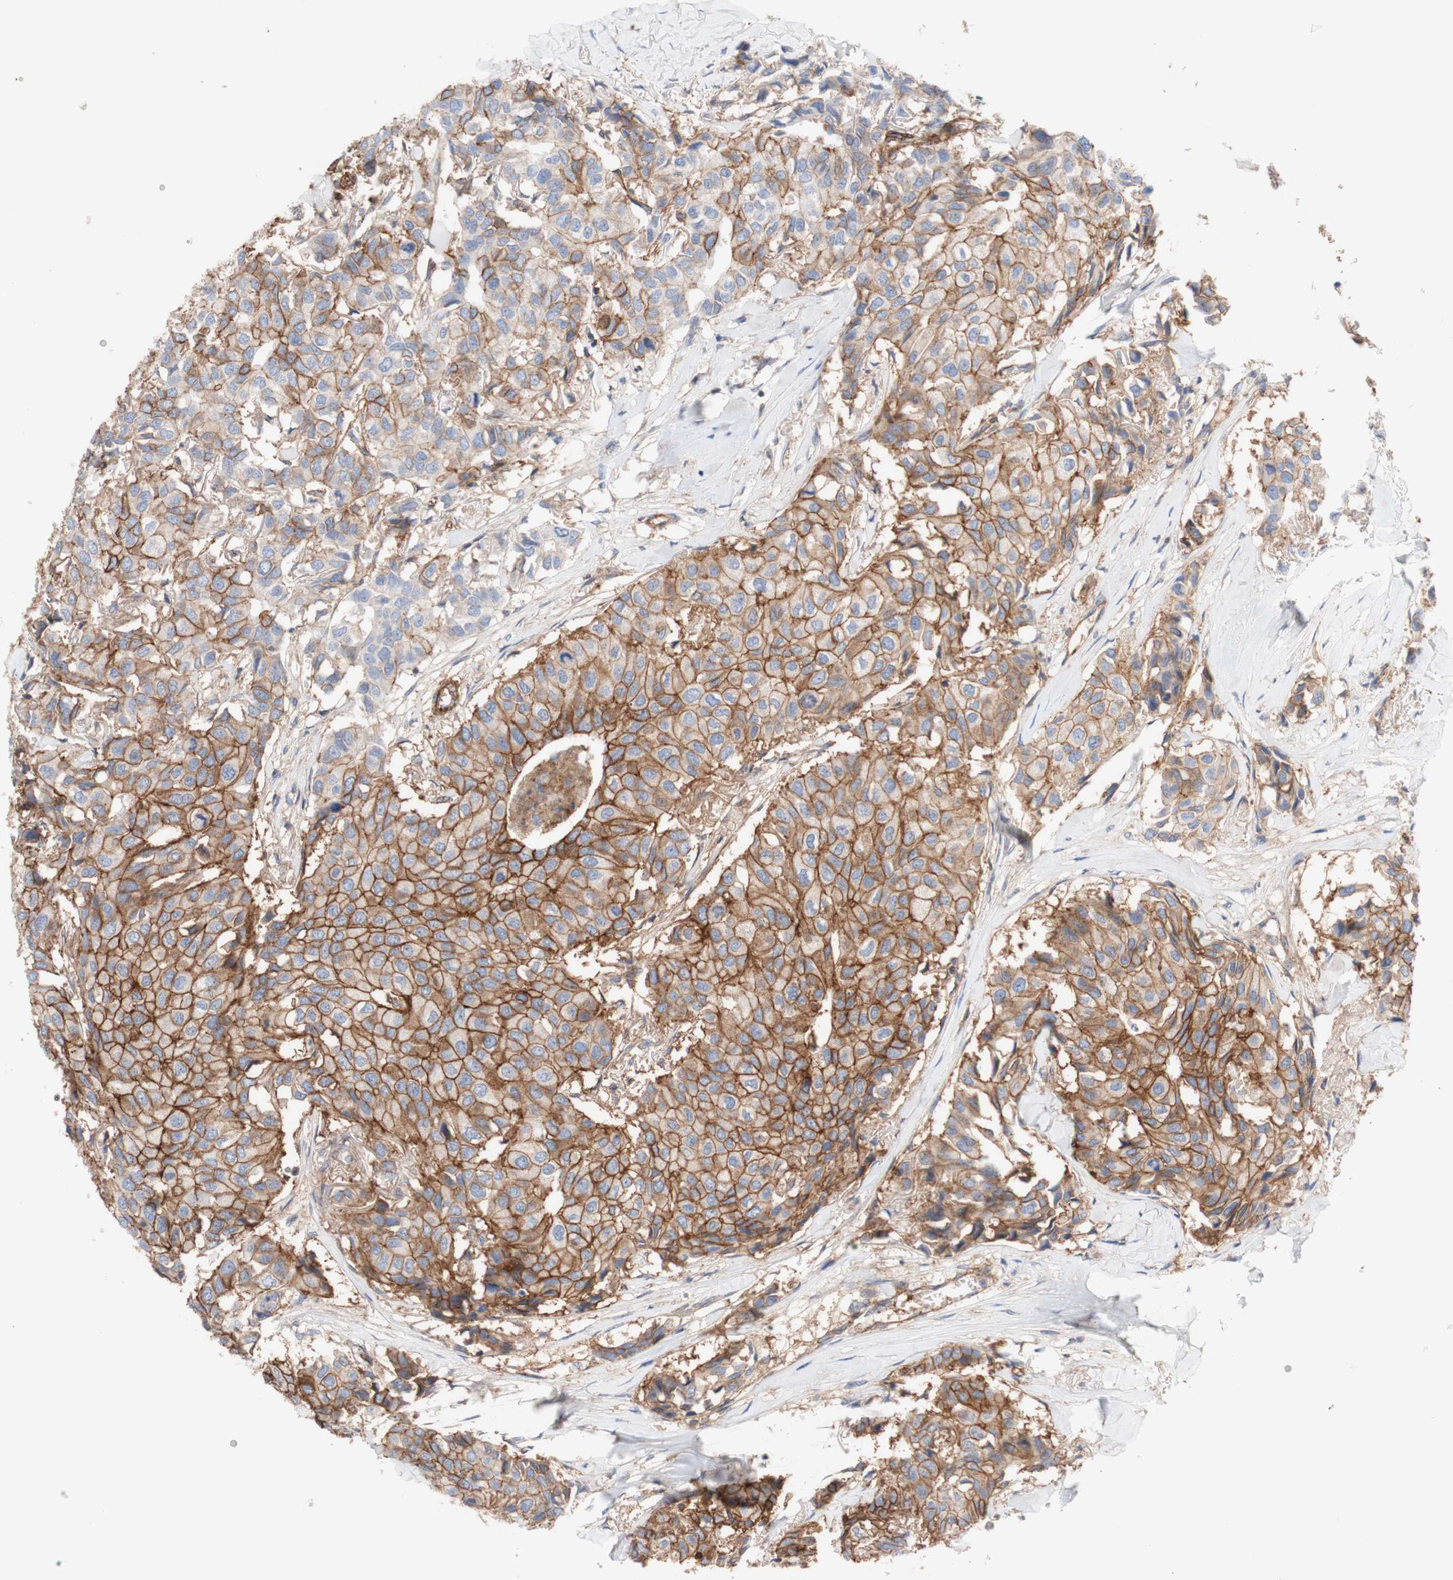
{"staining": {"intensity": "strong", "quantity": ">75%", "location": "cytoplasmic/membranous"}, "tissue": "breast cancer", "cell_type": "Tumor cells", "image_type": "cancer", "snomed": [{"axis": "morphology", "description": "Duct carcinoma"}, {"axis": "topography", "description": "Breast"}], "caption": "Immunohistochemical staining of human intraductal carcinoma (breast) reveals strong cytoplasmic/membranous protein expression in about >75% of tumor cells.", "gene": "ATP2A3", "patient": {"sex": "female", "age": 80}}